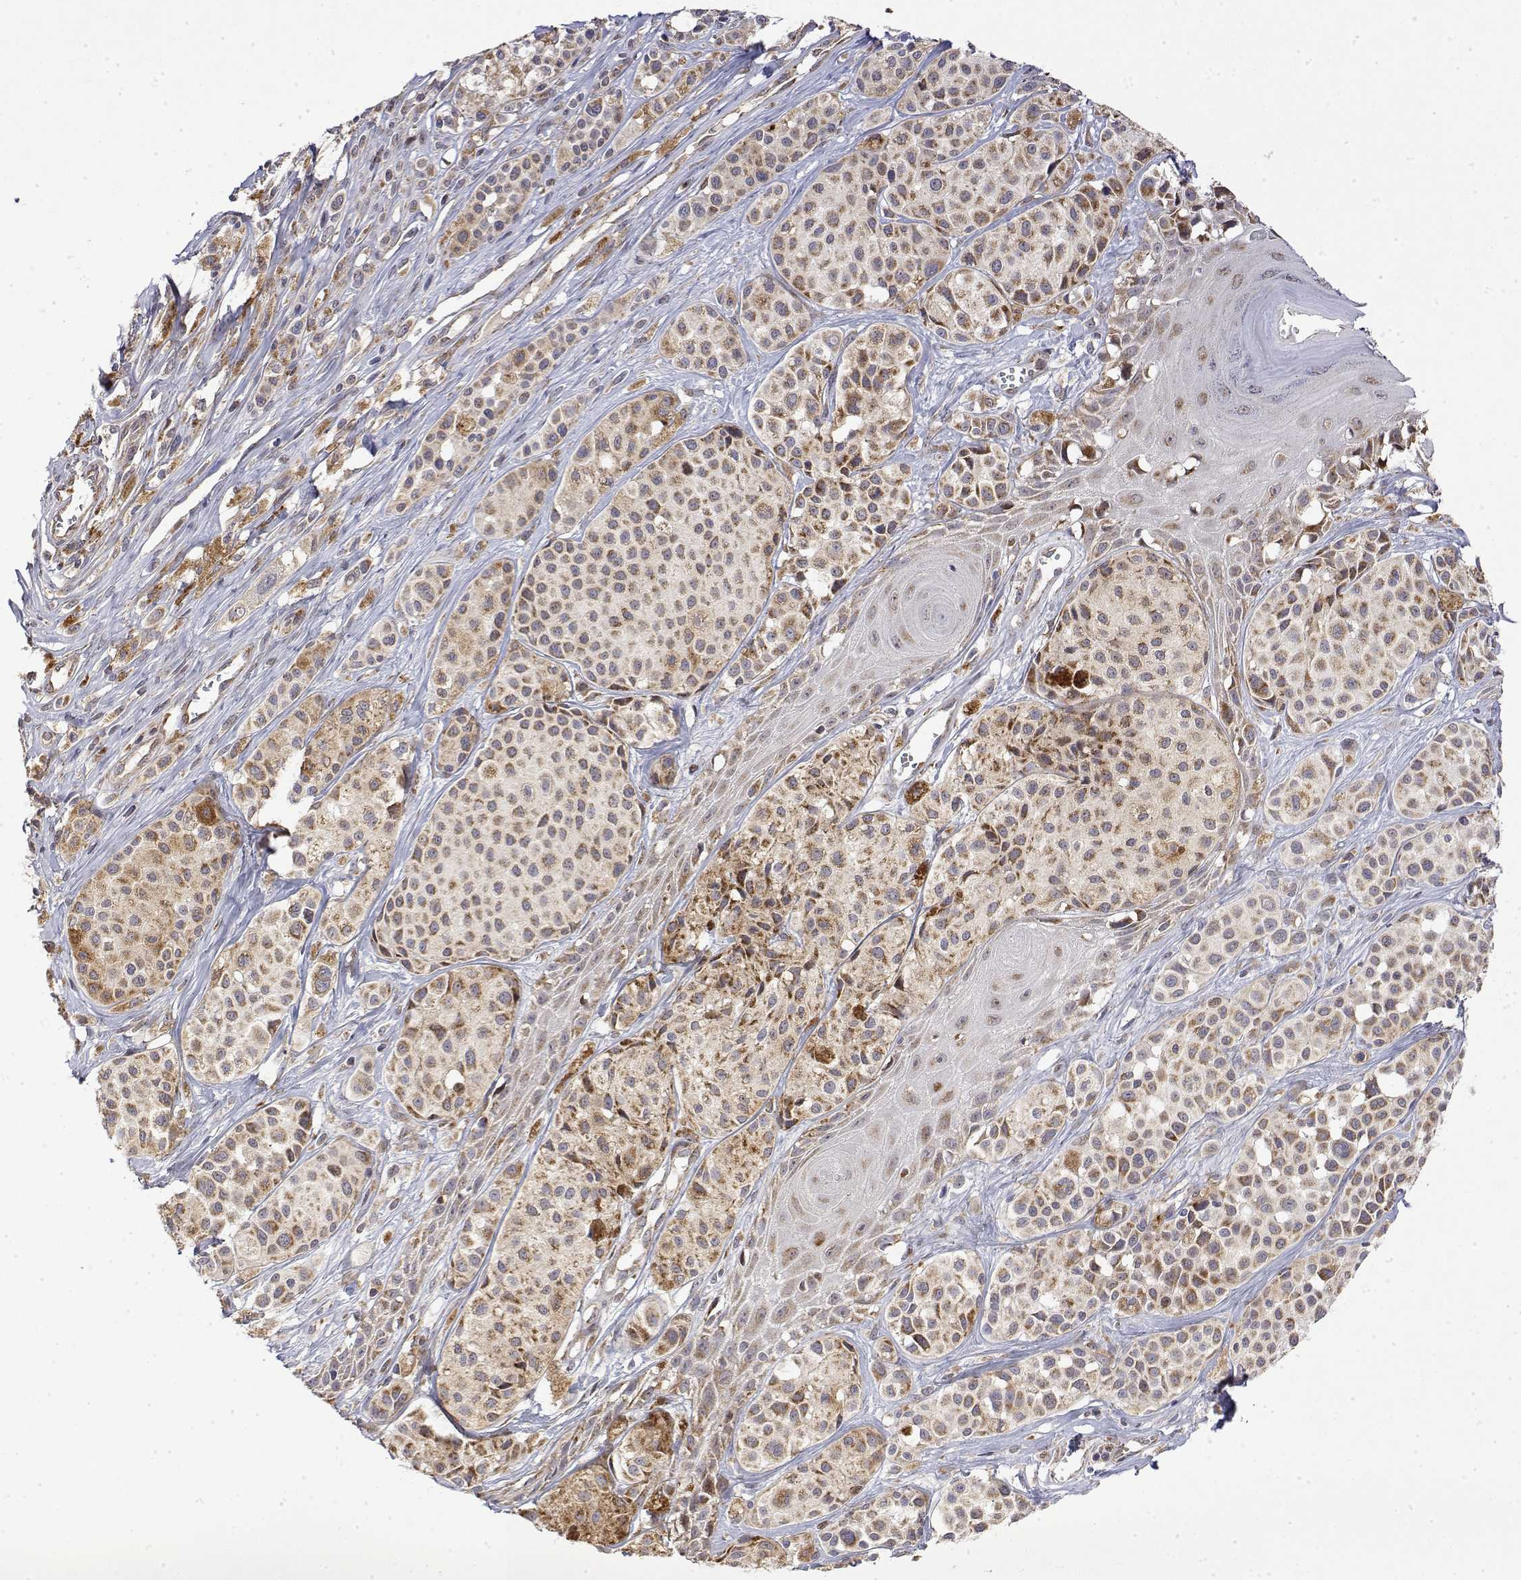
{"staining": {"intensity": "moderate", "quantity": "25%-75%", "location": "cytoplasmic/membranous"}, "tissue": "melanoma", "cell_type": "Tumor cells", "image_type": "cancer", "snomed": [{"axis": "morphology", "description": "Malignant melanoma, NOS"}, {"axis": "topography", "description": "Skin"}], "caption": "Immunohistochemical staining of melanoma displays medium levels of moderate cytoplasmic/membranous protein positivity in about 25%-75% of tumor cells.", "gene": "GADD45GIP1", "patient": {"sex": "male", "age": 77}}